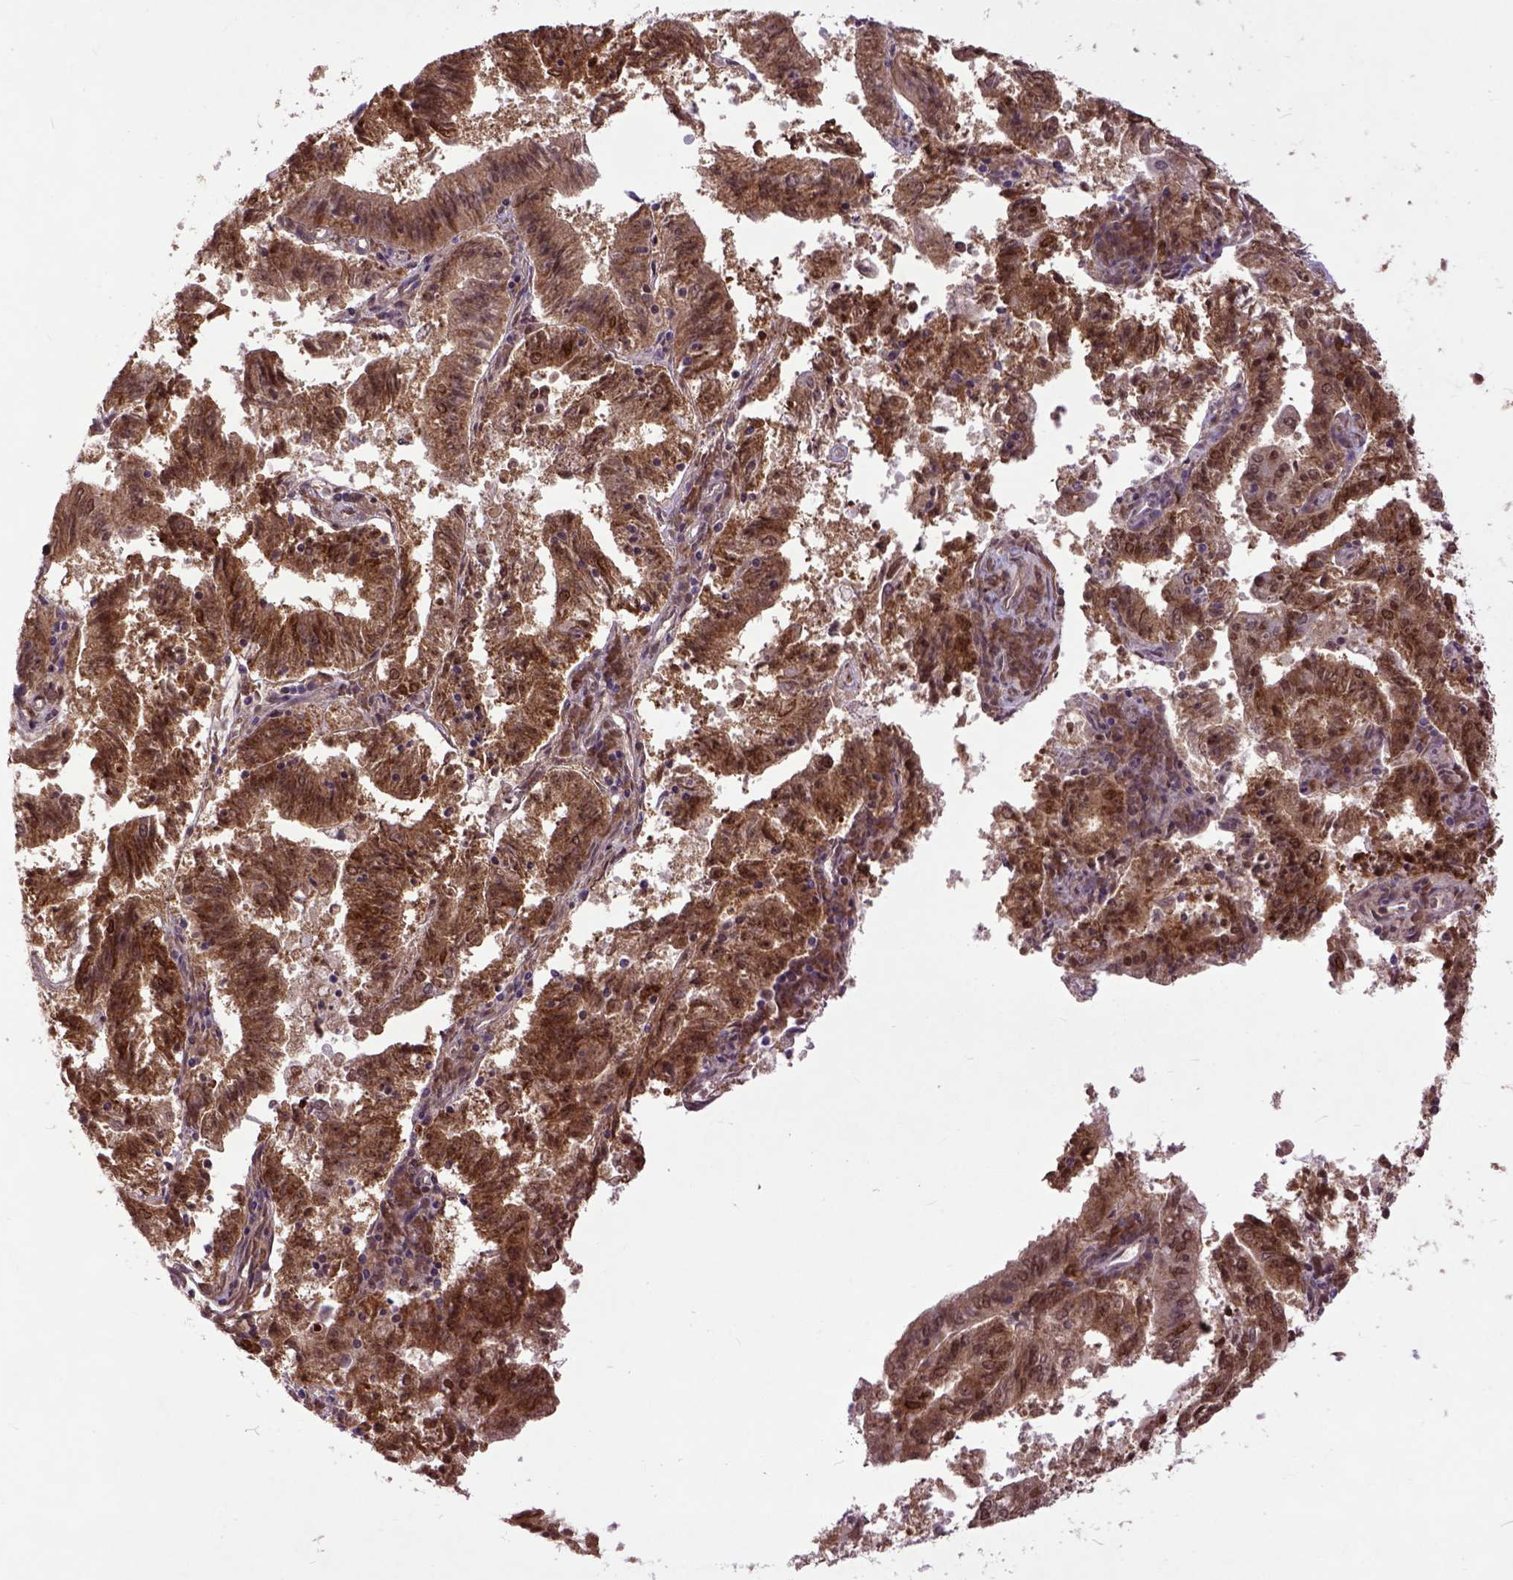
{"staining": {"intensity": "moderate", "quantity": ">75%", "location": "cytoplasmic/membranous,nuclear"}, "tissue": "endometrial cancer", "cell_type": "Tumor cells", "image_type": "cancer", "snomed": [{"axis": "morphology", "description": "Adenocarcinoma, NOS"}, {"axis": "topography", "description": "Endometrium"}], "caption": "Endometrial cancer (adenocarcinoma) stained for a protein (brown) reveals moderate cytoplasmic/membranous and nuclear positive staining in approximately >75% of tumor cells.", "gene": "RCC2", "patient": {"sex": "female", "age": 82}}